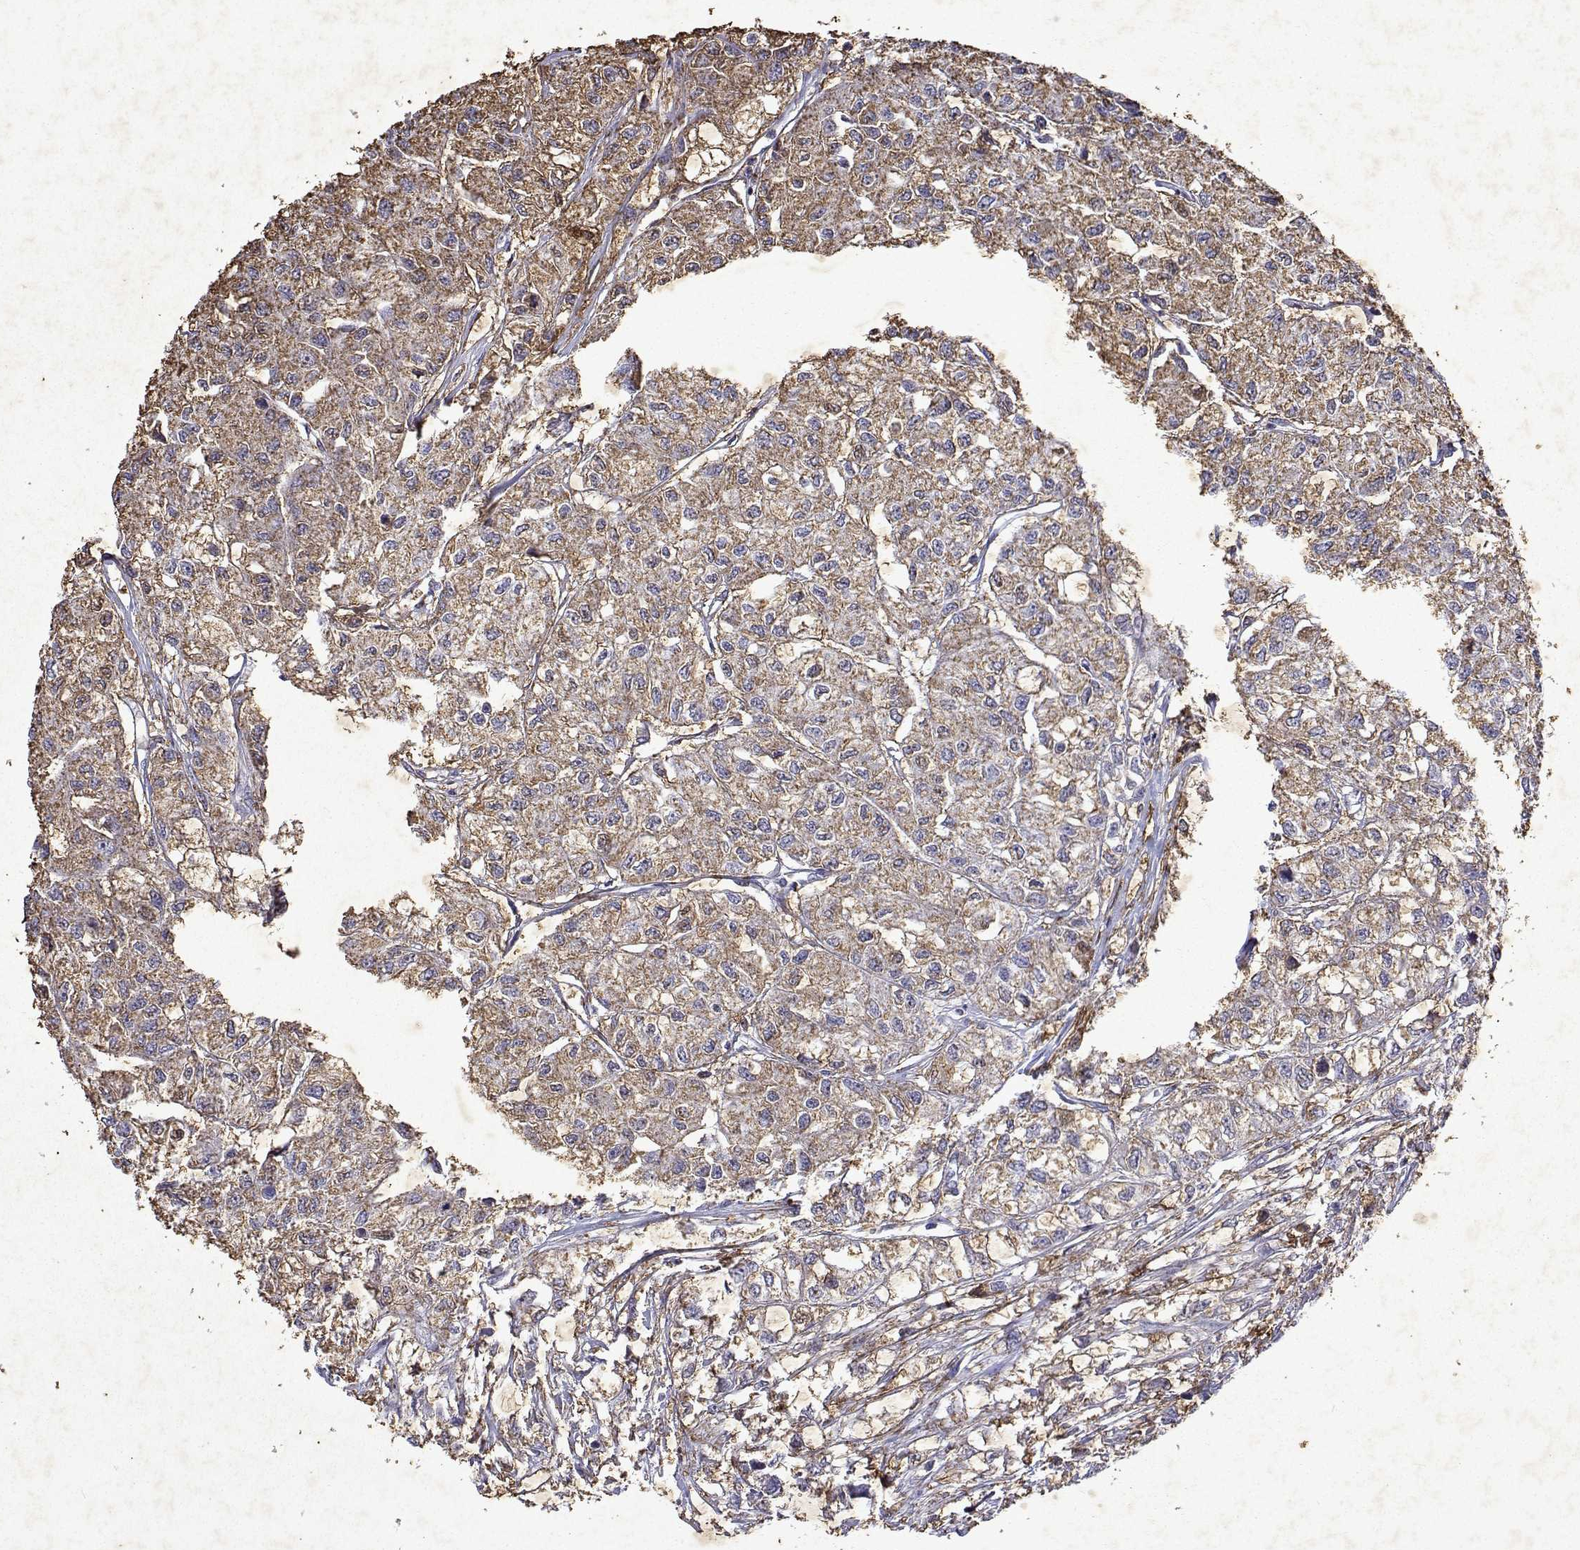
{"staining": {"intensity": "moderate", "quantity": ">75%", "location": "cytoplasmic/membranous"}, "tissue": "renal cancer", "cell_type": "Tumor cells", "image_type": "cancer", "snomed": [{"axis": "morphology", "description": "Adenocarcinoma, NOS"}, {"axis": "topography", "description": "Kidney"}], "caption": "A brown stain shows moderate cytoplasmic/membranous expression of a protein in renal cancer (adenocarcinoma) tumor cells.", "gene": "DUSP28", "patient": {"sex": "male", "age": 56}}